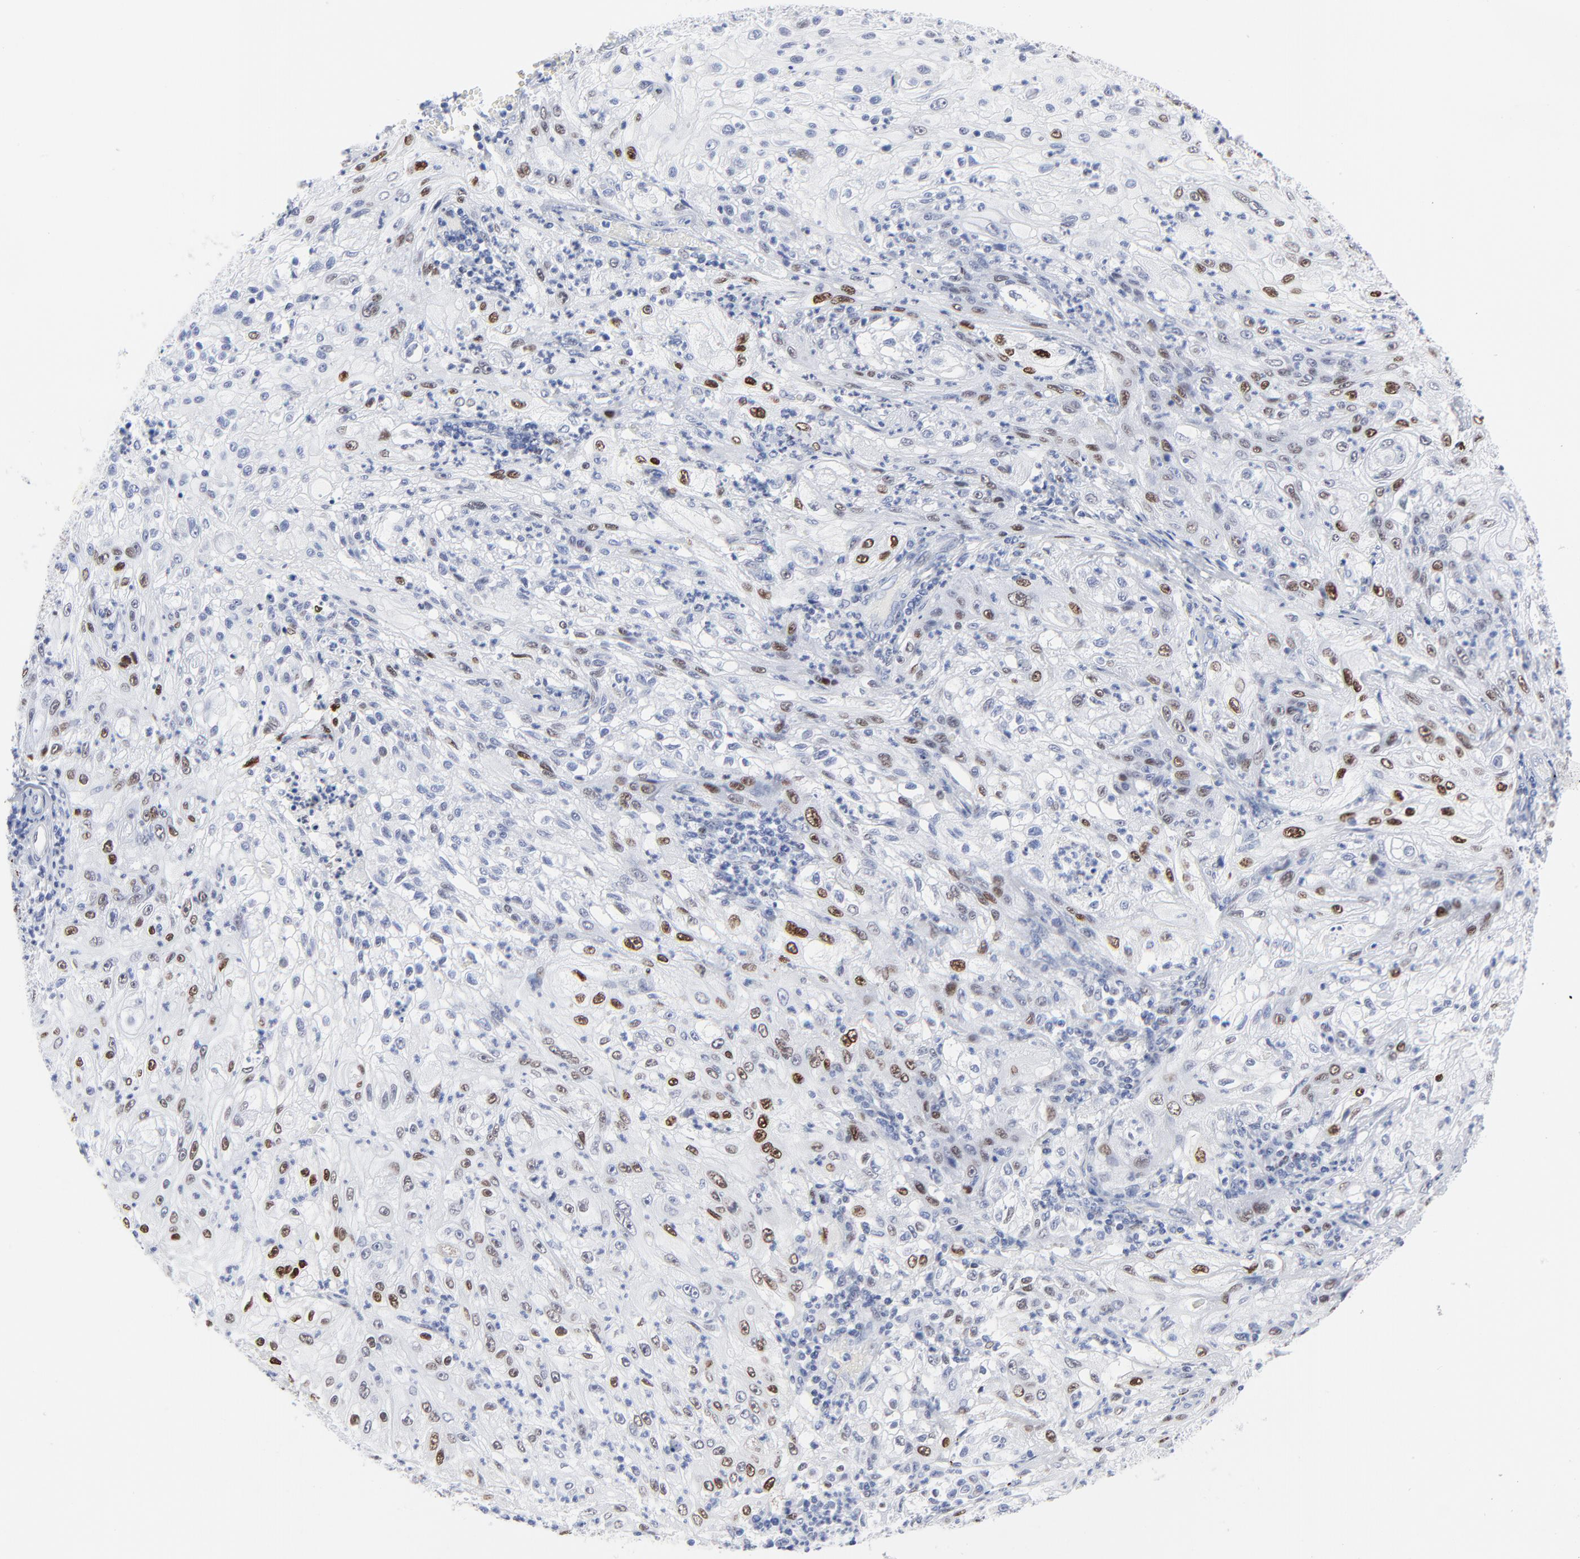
{"staining": {"intensity": "strong", "quantity": "<25%", "location": "nuclear"}, "tissue": "lung cancer", "cell_type": "Tumor cells", "image_type": "cancer", "snomed": [{"axis": "morphology", "description": "Inflammation, NOS"}, {"axis": "morphology", "description": "Squamous cell carcinoma, NOS"}, {"axis": "topography", "description": "Lymph node"}, {"axis": "topography", "description": "Soft tissue"}, {"axis": "topography", "description": "Lung"}], "caption": "IHC photomicrograph of lung squamous cell carcinoma stained for a protein (brown), which displays medium levels of strong nuclear expression in about <25% of tumor cells.", "gene": "JUN", "patient": {"sex": "male", "age": 66}}